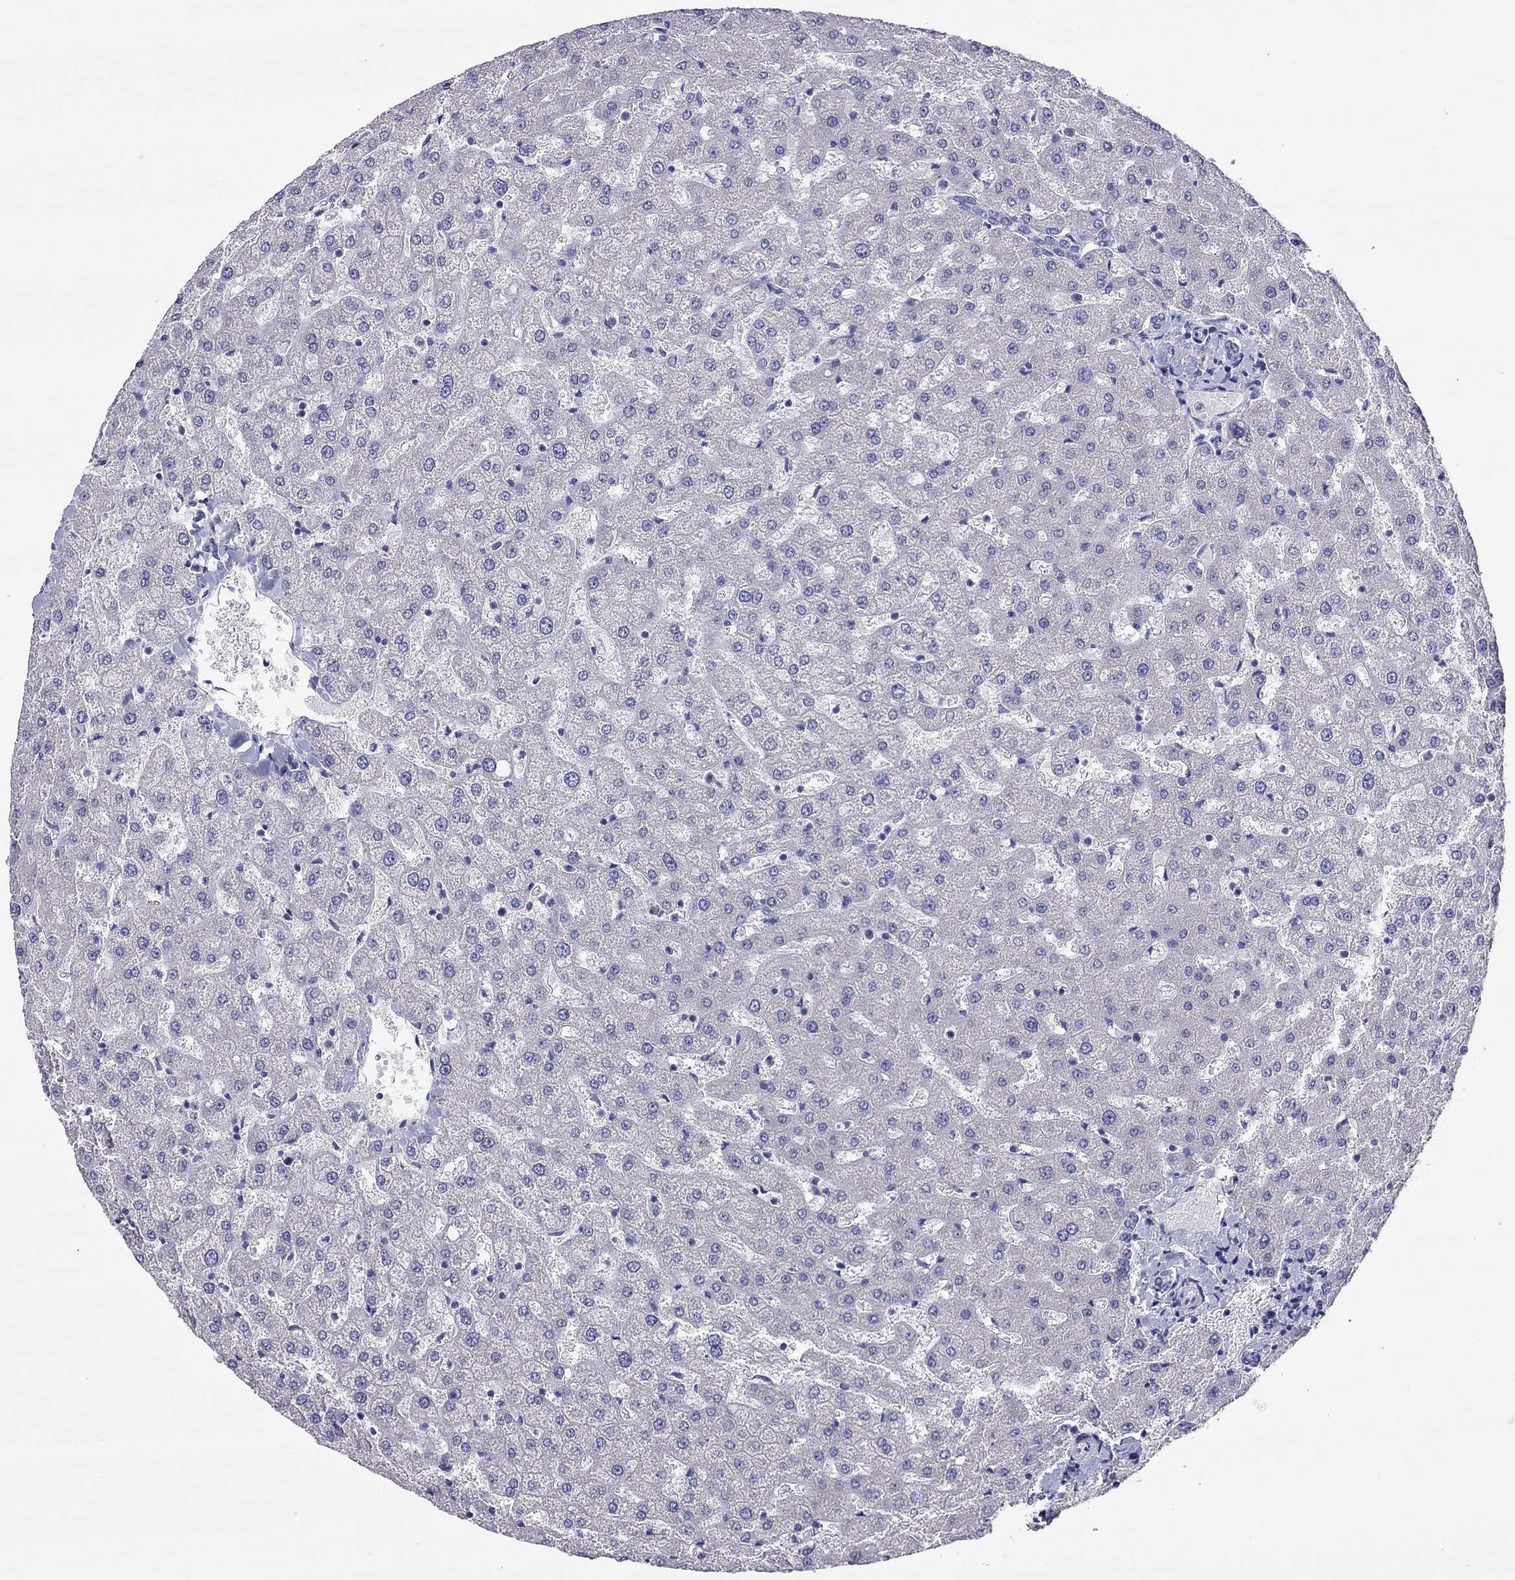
{"staining": {"intensity": "negative", "quantity": "none", "location": "none"}, "tissue": "liver", "cell_type": "Cholangiocytes", "image_type": "normal", "snomed": [{"axis": "morphology", "description": "Normal tissue, NOS"}, {"axis": "topography", "description": "Liver"}], "caption": "An image of liver stained for a protein reveals no brown staining in cholangiocytes. (Brightfield microscopy of DAB (3,3'-diaminobenzidine) IHC at high magnification).", "gene": "COL9A1", "patient": {"sex": "female", "age": 50}}